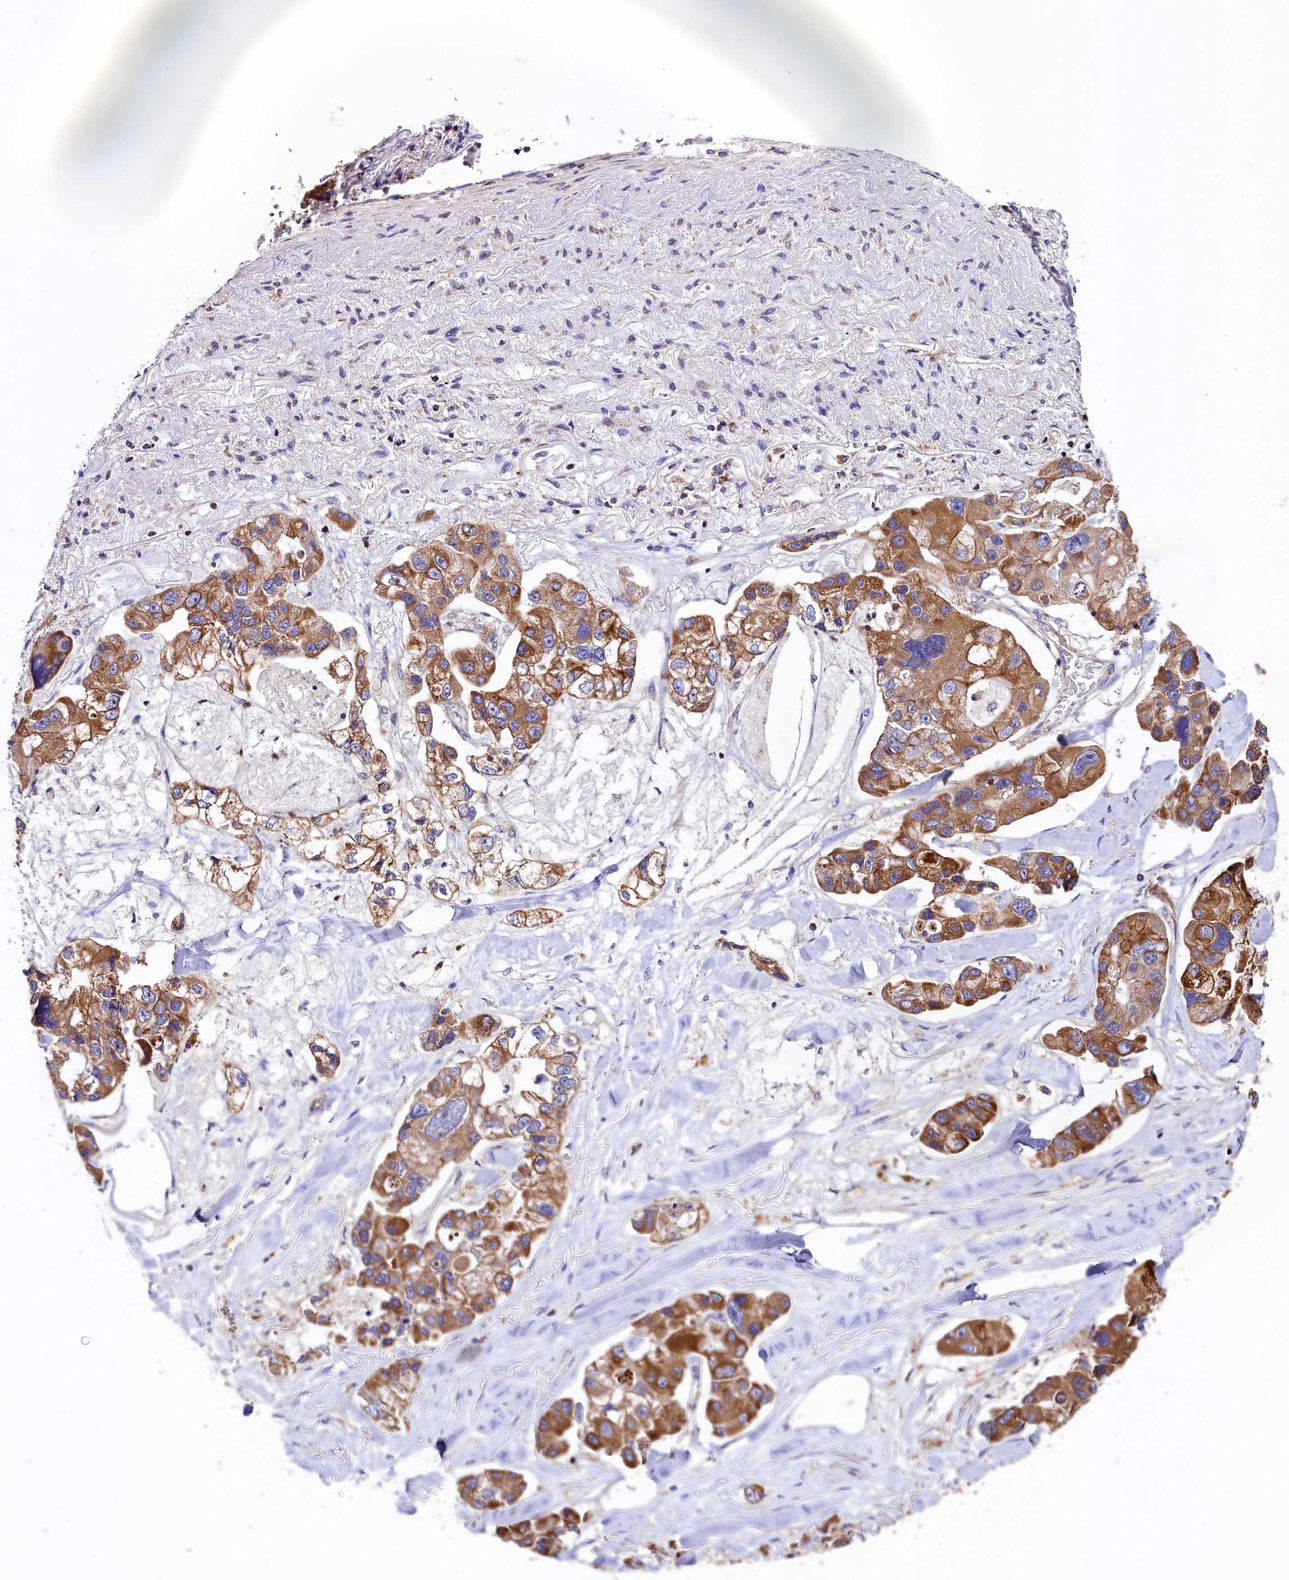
{"staining": {"intensity": "moderate", "quantity": ">75%", "location": "cytoplasmic/membranous"}, "tissue": "lung cancer", "cell_type": "Tumor cells", "image_type": "cancer", "snomed": [{"axis": "morphology", "description": "Adenocarcinoma, NOS"}, {"axis": "topography", "description": "Lung"}], "caption": "This micrograph exhibits IHC staining of human lung cancer, with medium moderate cytoplasmic/membranous positivity in approximately >75% of tumor cells.", "gene": "CLYBL", "patient": {"sex": "female", "age": 54}}